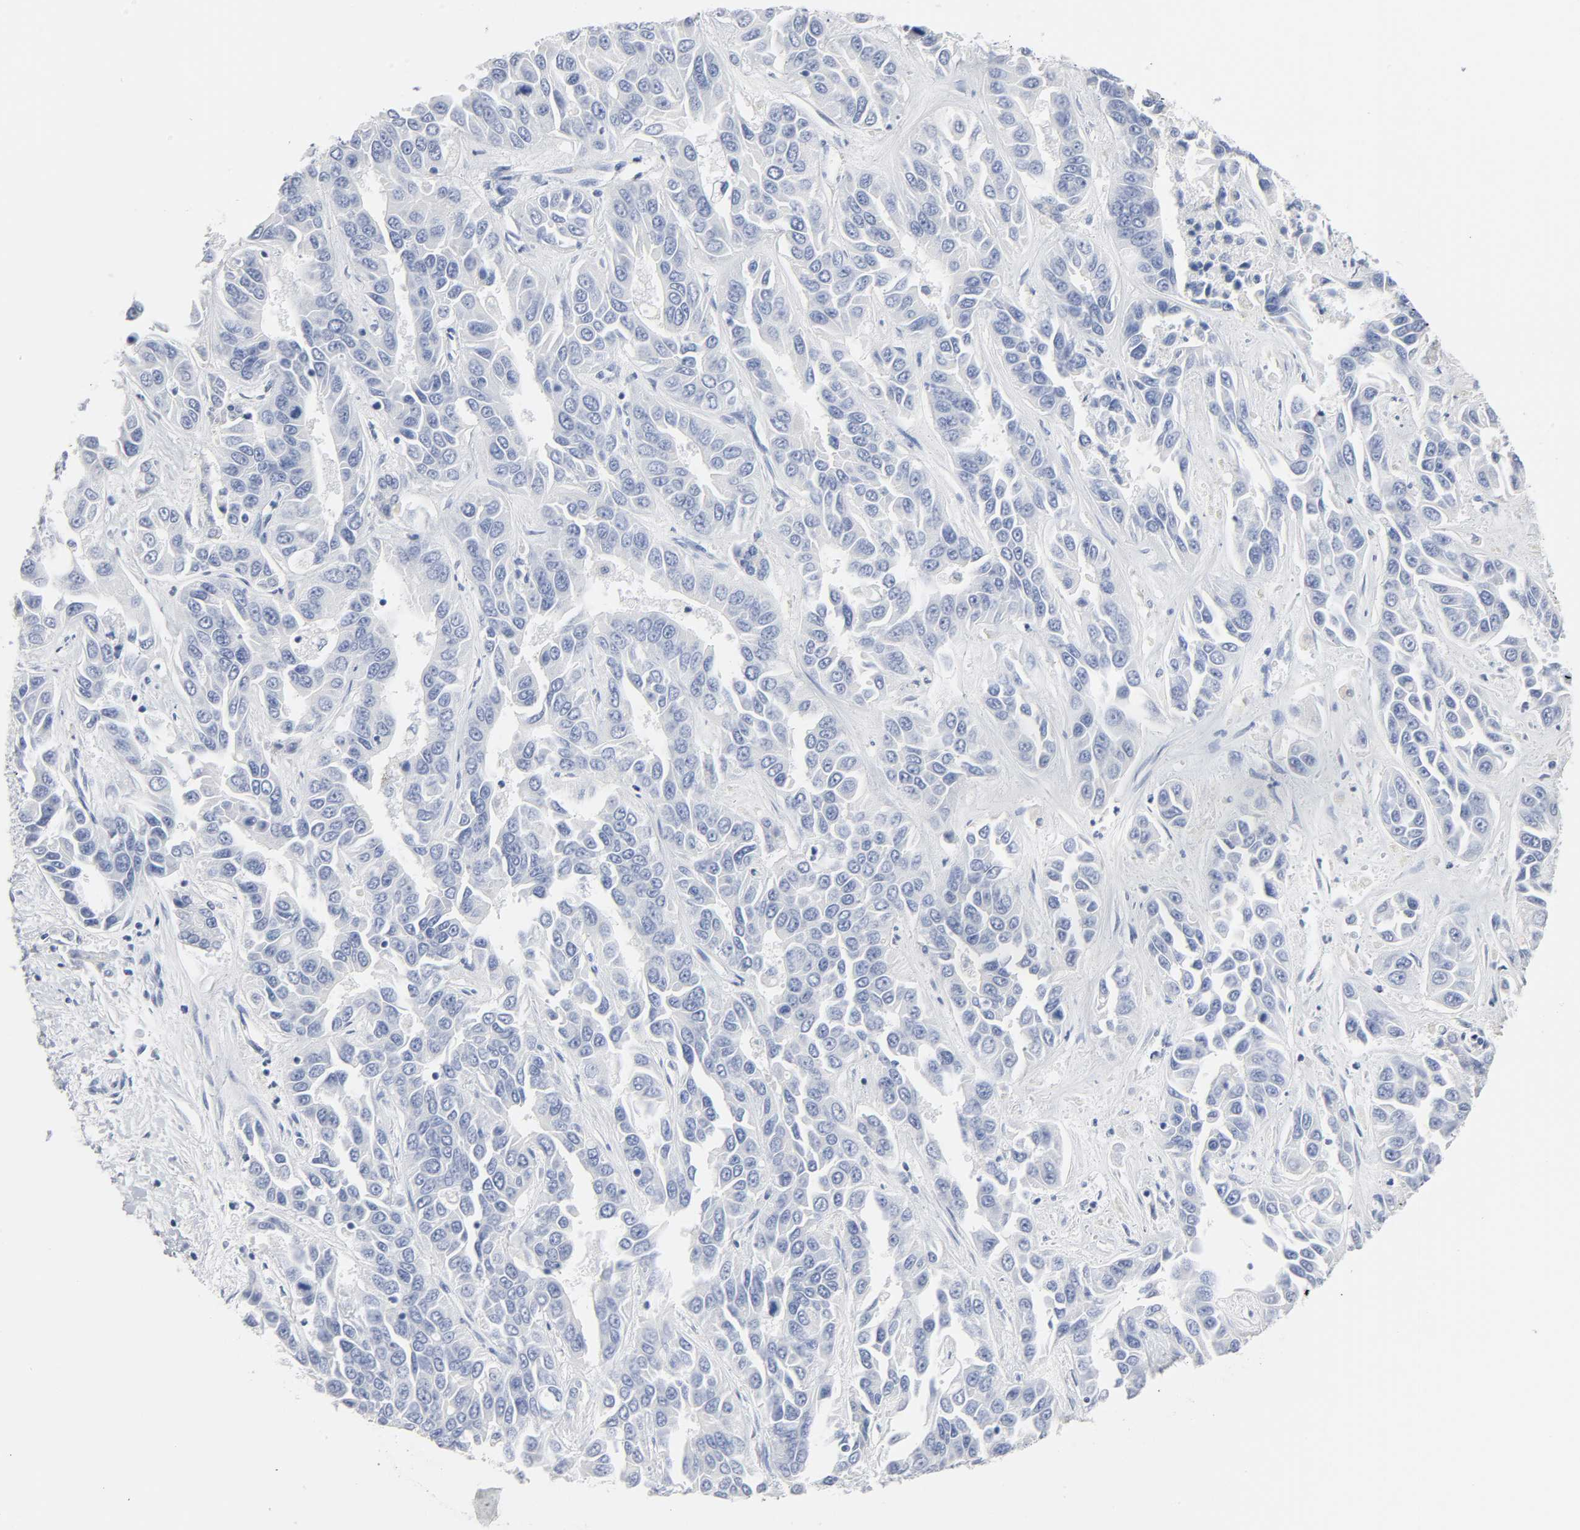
{"staining": {"intensity": "negative", "quantity": "none", "location": "none"}, "tissue": "liver cancer", "cell_type": "Tumor cells", "image_type": "cancer", "snomed": [{"axis": "morphology", "description": "Cholangiocarcinoma"}, {"axis": "topography", "description": "Liver"}], "caption": "IHC histopathology image of neoplastic tissue: human liver cancer (cholangiocarcinoma) stained with DAB demonstrates no significant protein staining in tumor cells. (DAB (3,3'-diaminobenzidine) immunohistochemistry (IHC) with hematoxylin counter stain).", "gene": "ACP3", "patient": {"sex": "female", "age": 52}}